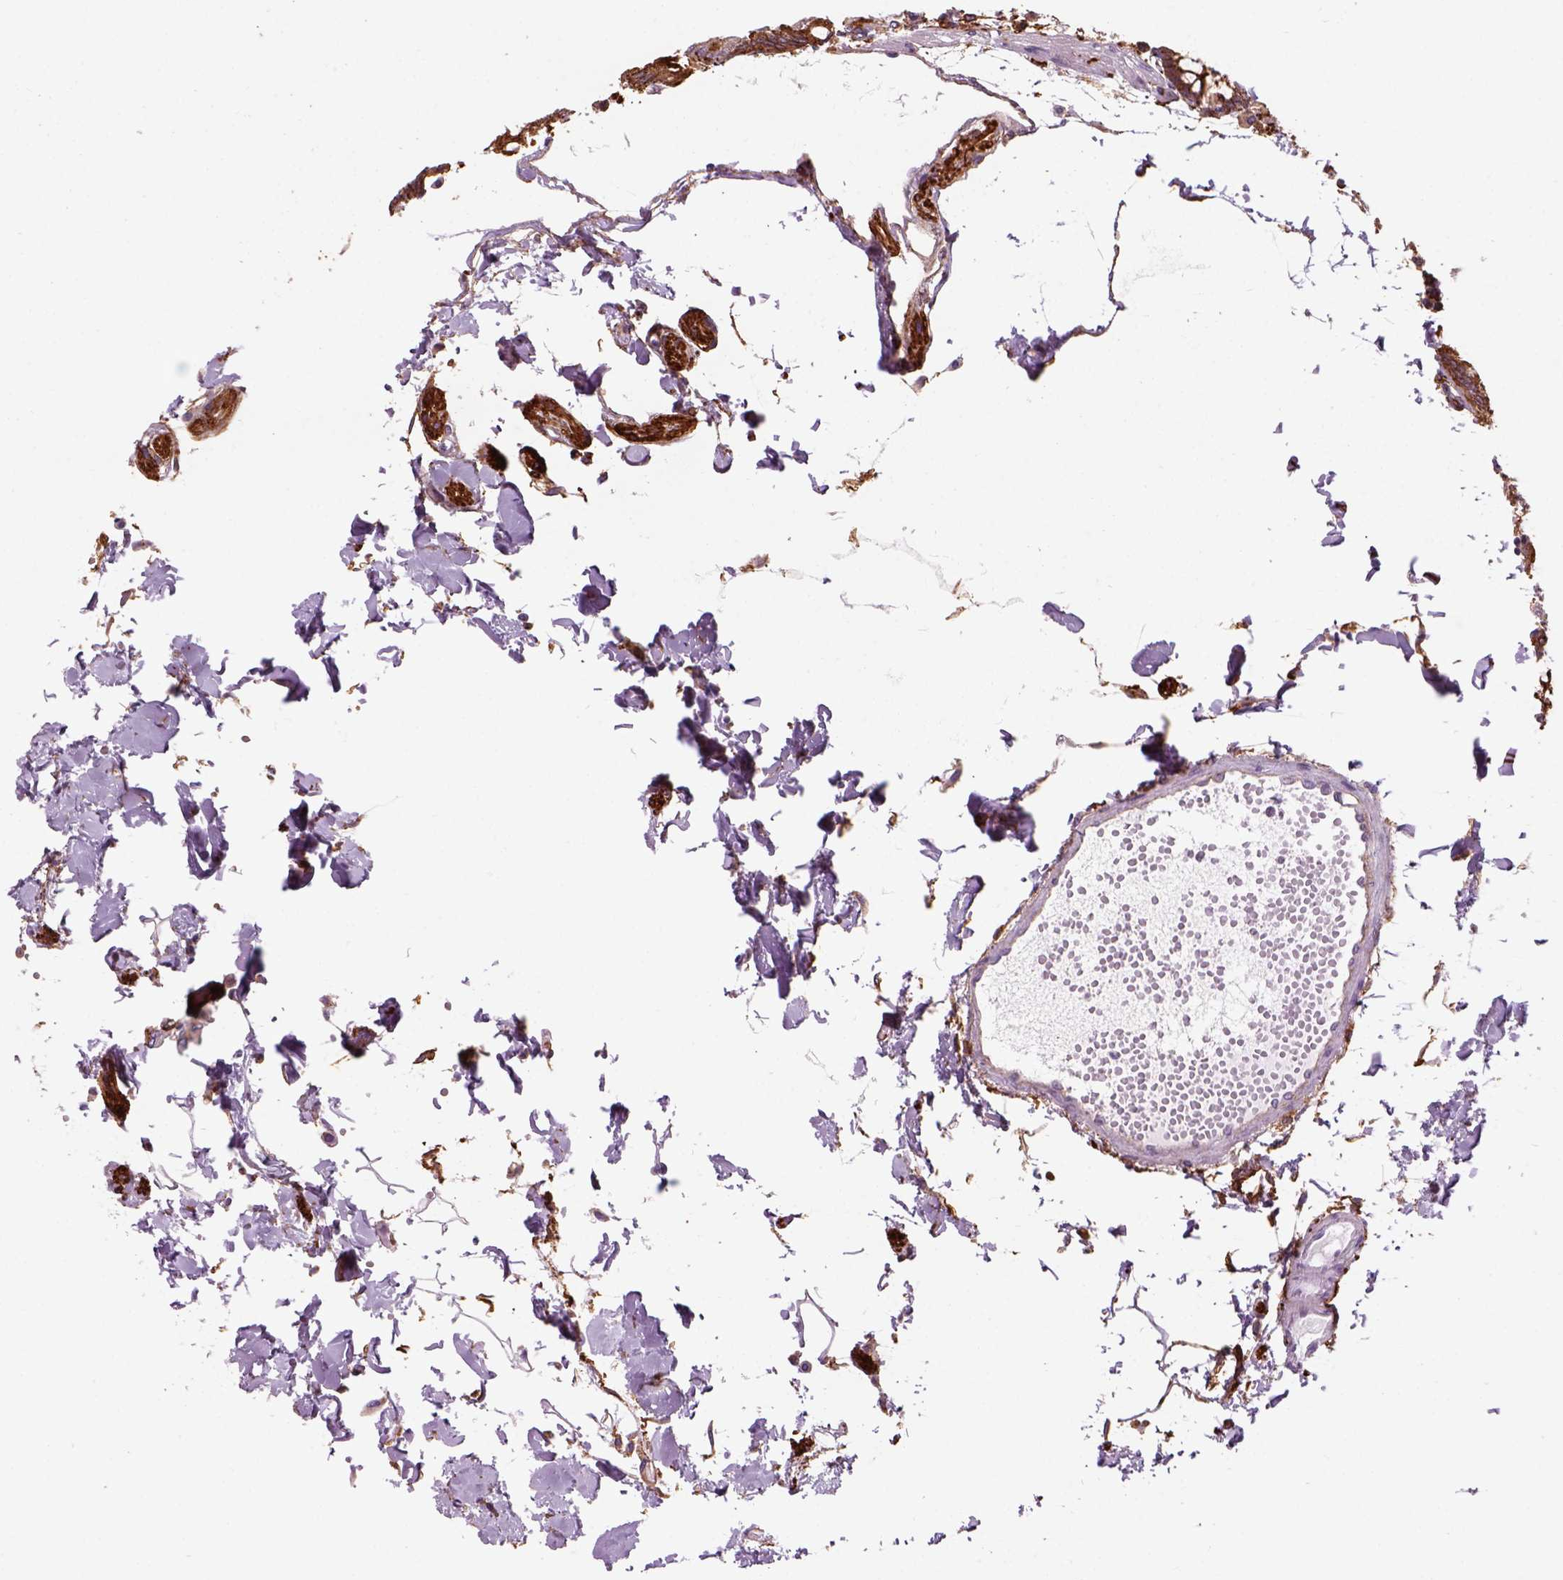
{"staining": {"intensity": "negative", "quantity": "none", "location": "none"}, "tissue": "colon", "cell_type": "Endothelial cells", "image_type": "normal", "snomed": [{"axis": "morphology", "description": "Normal tissue, NOS"}, {"axis": "morphology", "description": "Adenocarcinoma, NOS"}, {"axis": "topography", "description": "Colon"}], "caption": "This is an IHC photomicrograph of unremarkable colon. There is no positivity in endothelial cells.", "gene": "MARCKS", "patient": {"sex": "male", "age": 83}}